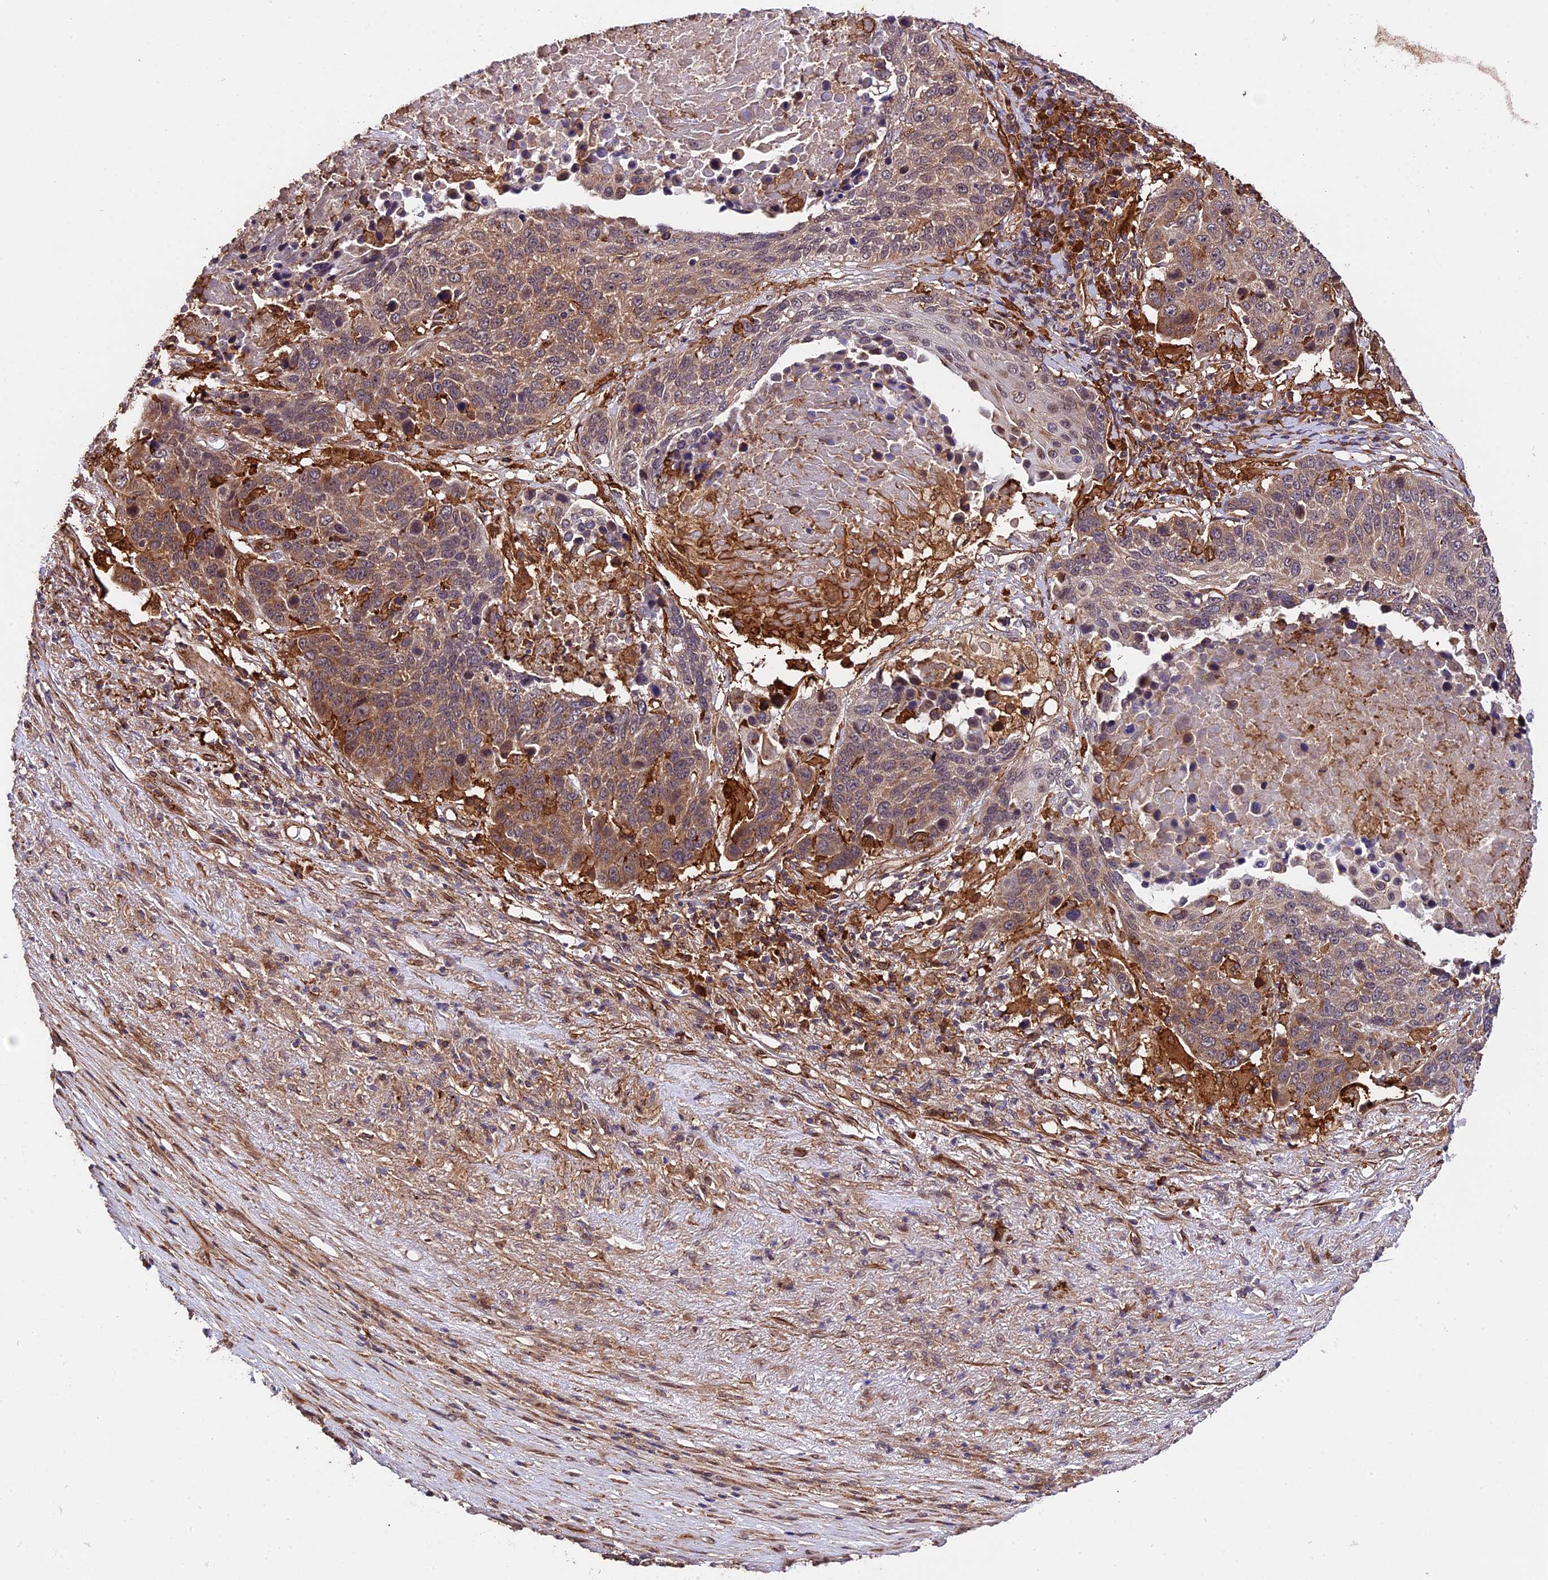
{"staining": {"intensity": "weak", "quantity": "25%-75%", "location": "cytoplasmic/membranous"}, "tissue": "lung cancer", "cell_type": "Tumor cells", "image_type": "cancer", "snomed": [{"axis": "morphology", "description": "Normal tissue, NOS"}, {"axis": "morphology", "description": "Squamous cell carcinoma, NOS"}, {"axis": "topography", "description": "Lymph node"}, {"axis": "topography", "description": "Lung"}], "caption": "High-magnification brightfield microscopy of lung squamous cell carcinoma stained with DAB (3,3'-diaminobenzidine) (brown) and counterstained with hematoxylin (blue). tumor cells exhibit weak cytoplasmic/membranous positivity is present in about25%-75% of cells.", "gene": "HERPUD1", "patient": {"sex": "male", "age": 66}}